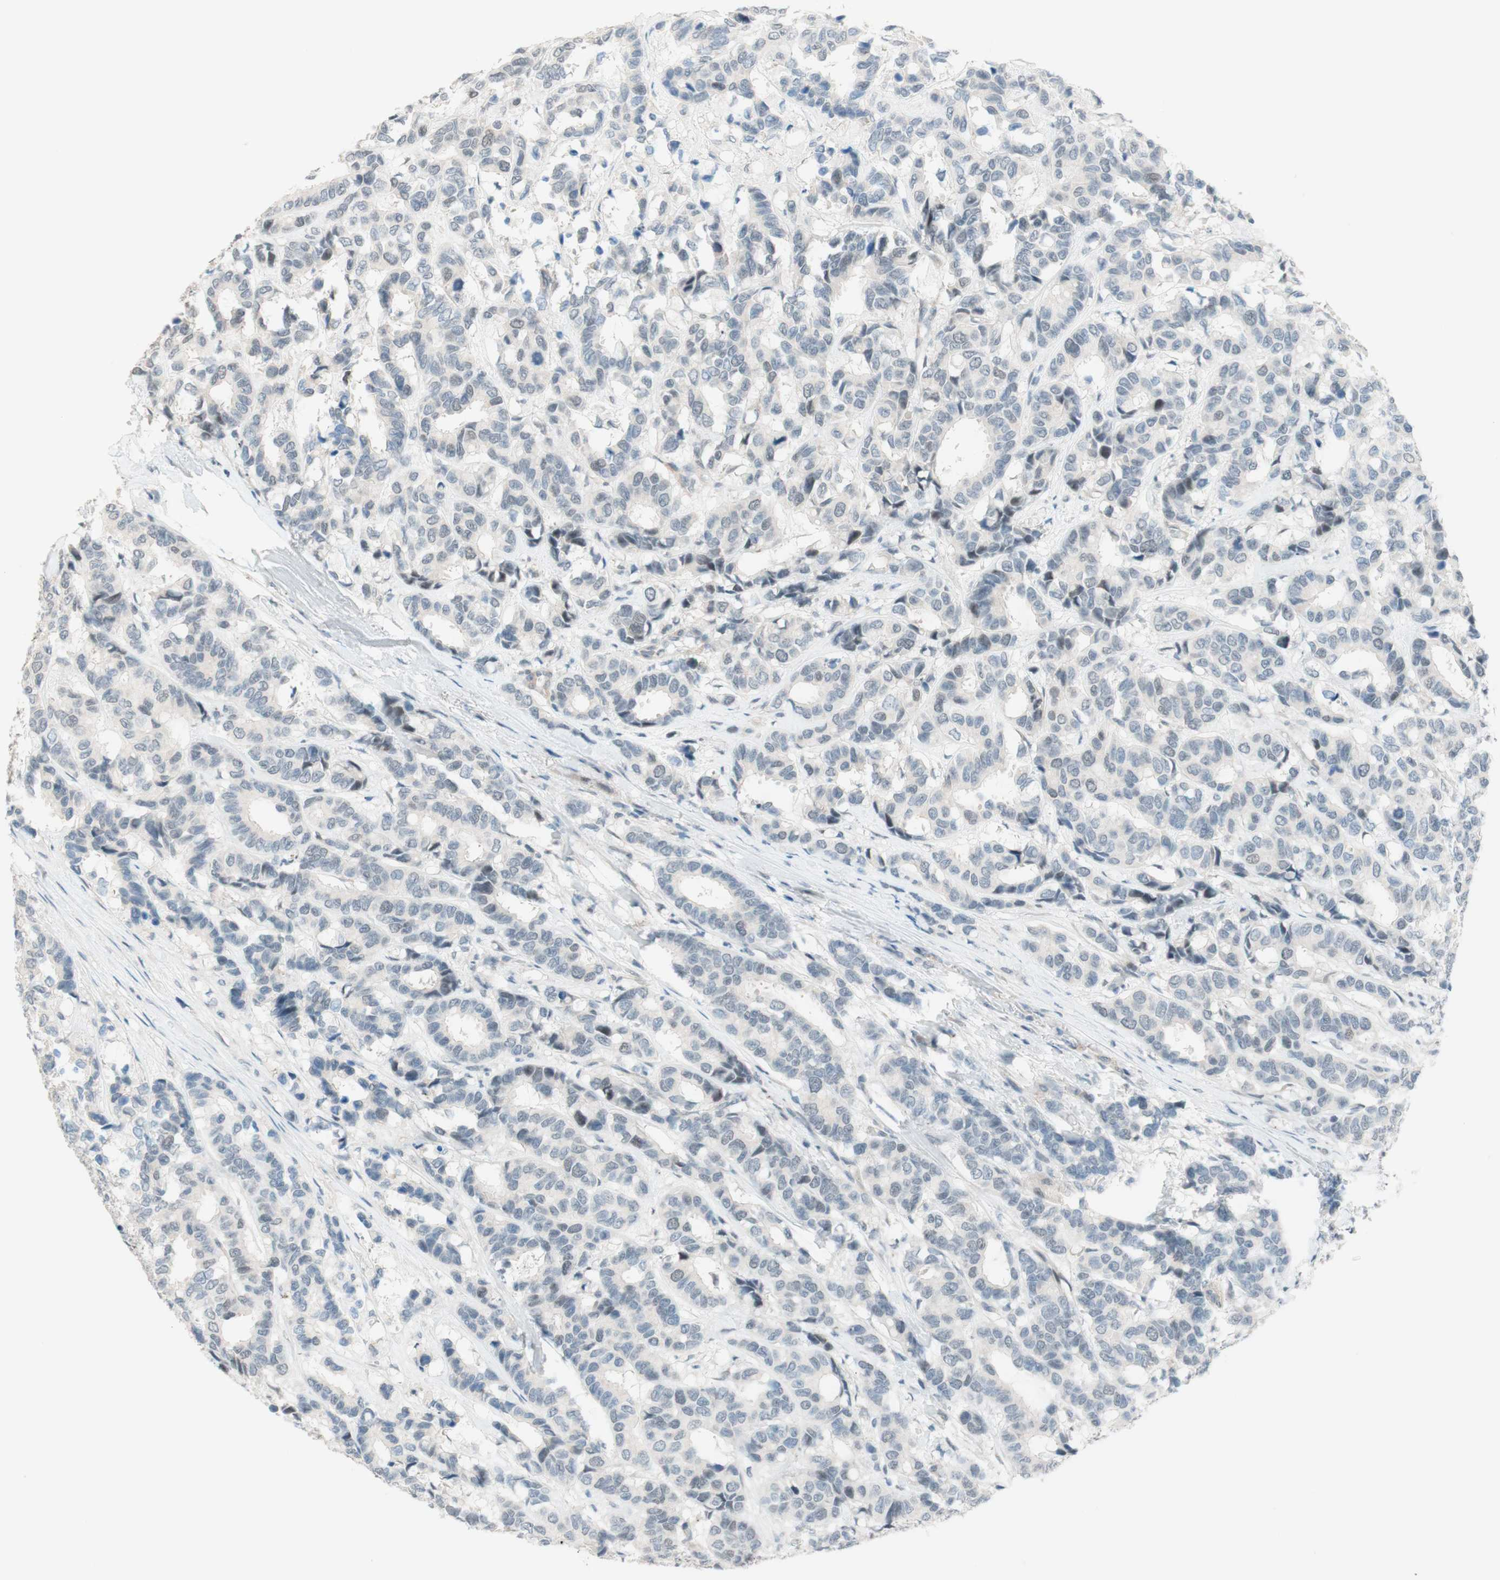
{"staining": {"intensity": "negative", "quantity": "none", "location": "none"}, "tissue": "breast cancer", "cell_type": "Tumor cells", "image_type": "cancer", "snomed": [{"axis": "morphology", "description": "Duct carcinoma"}, {"axis": "topography", "description": "Breast"}], "caption": "Immunohistochemical staining of intraductal carcinoma (breast) shows no significant staining in tumor cells.", "gene": "JPH1", "patient": {"sex": "female", "age": 87}}